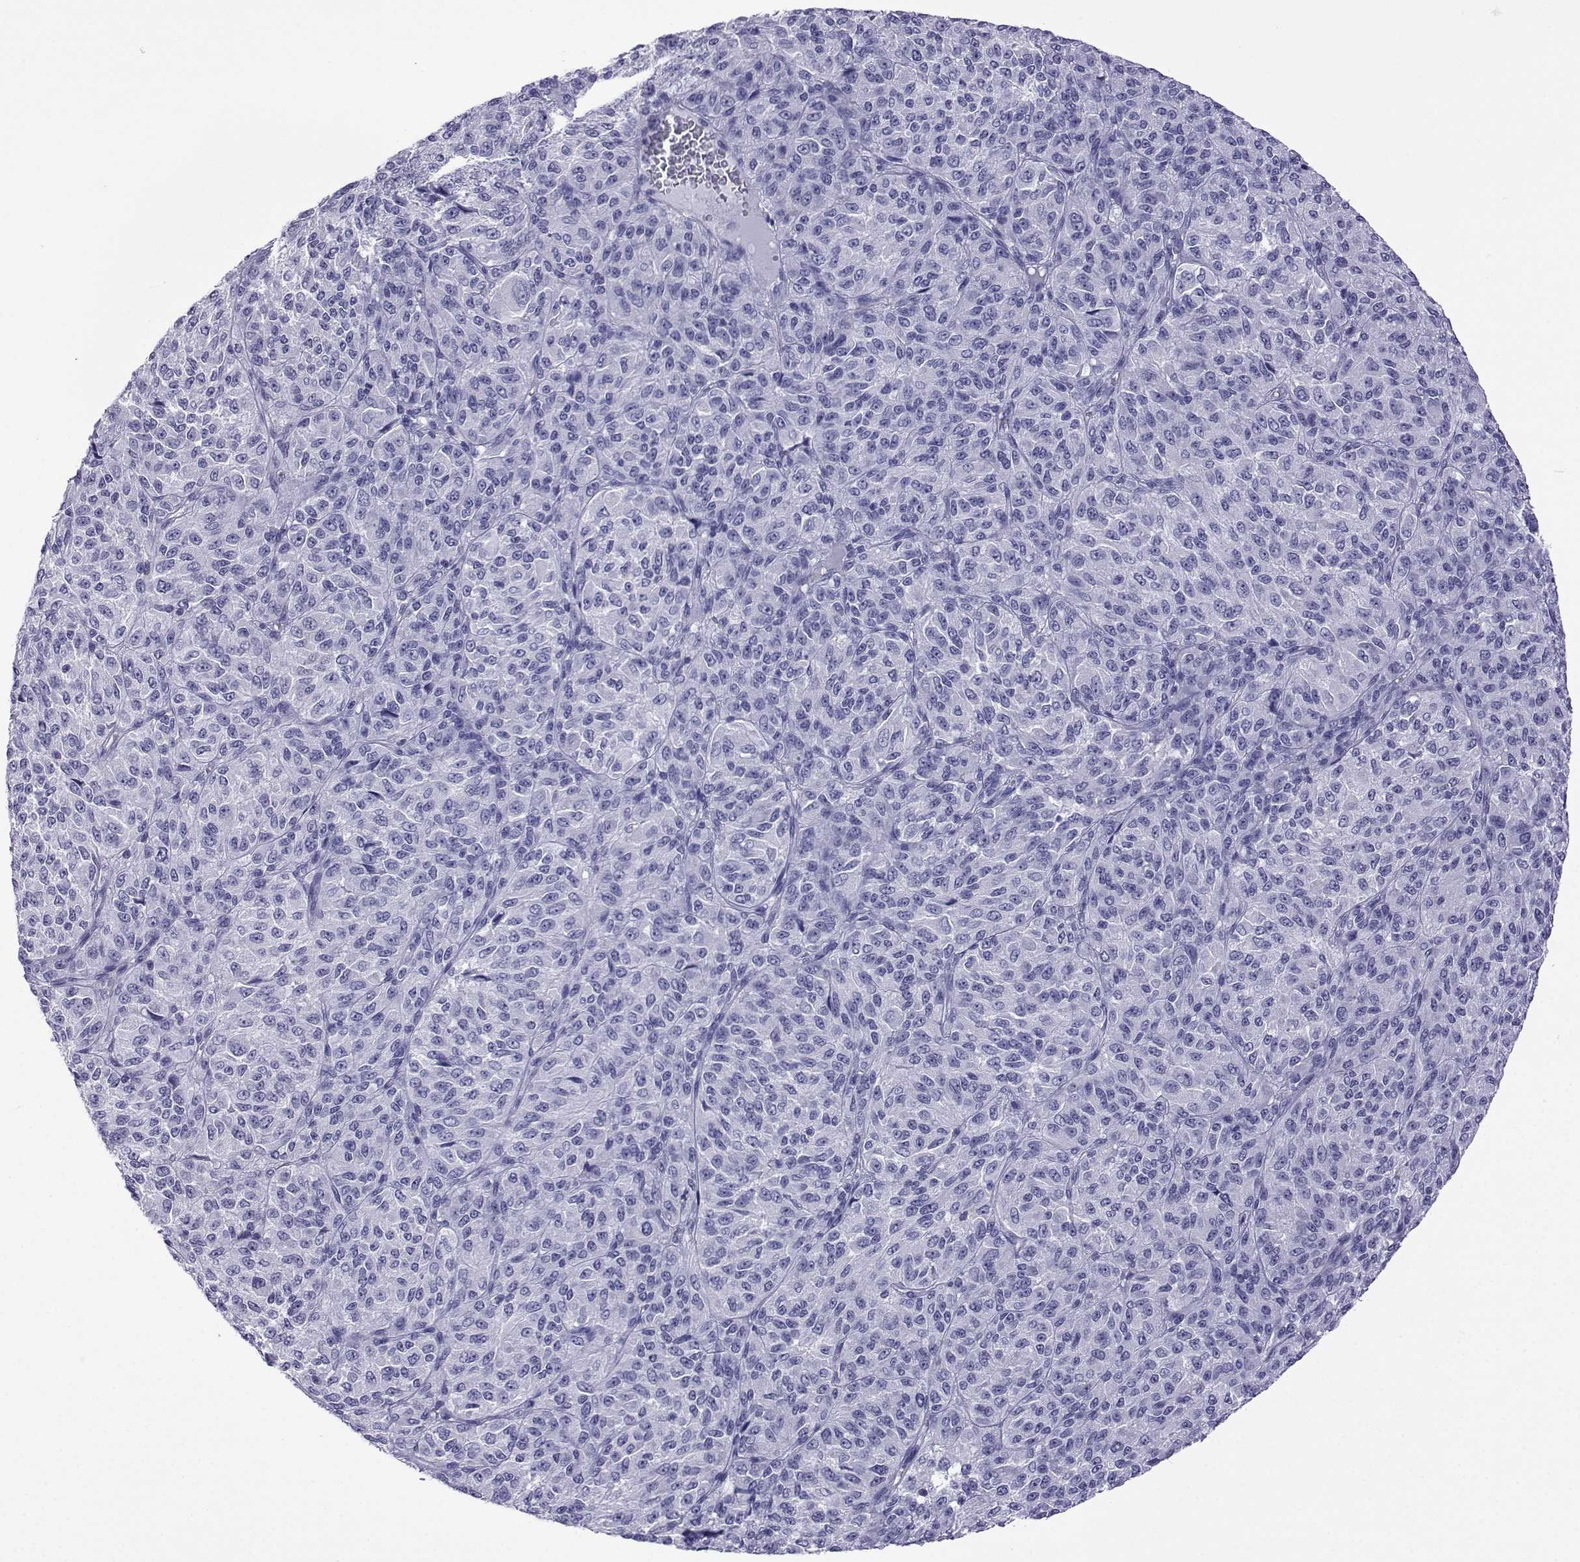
{"staining": {"intensity": "negative", "quantity": "none", "location": "none"}, "tissue": "melanoma", "cell_type": "Tumor cells", "image_type": "cancer", "snomed": [{"axis": "morphology", "description": "Malignant melanoma, Metastatic site"}, {"axis": "topography", "description": "Brain"}], "caption": "IHC of malignant melanoma (metastatic site) demonstrates no expression in tumor cells.", "gene": "ACTL7A", "patient": {"sex": "female", "age": 56}}